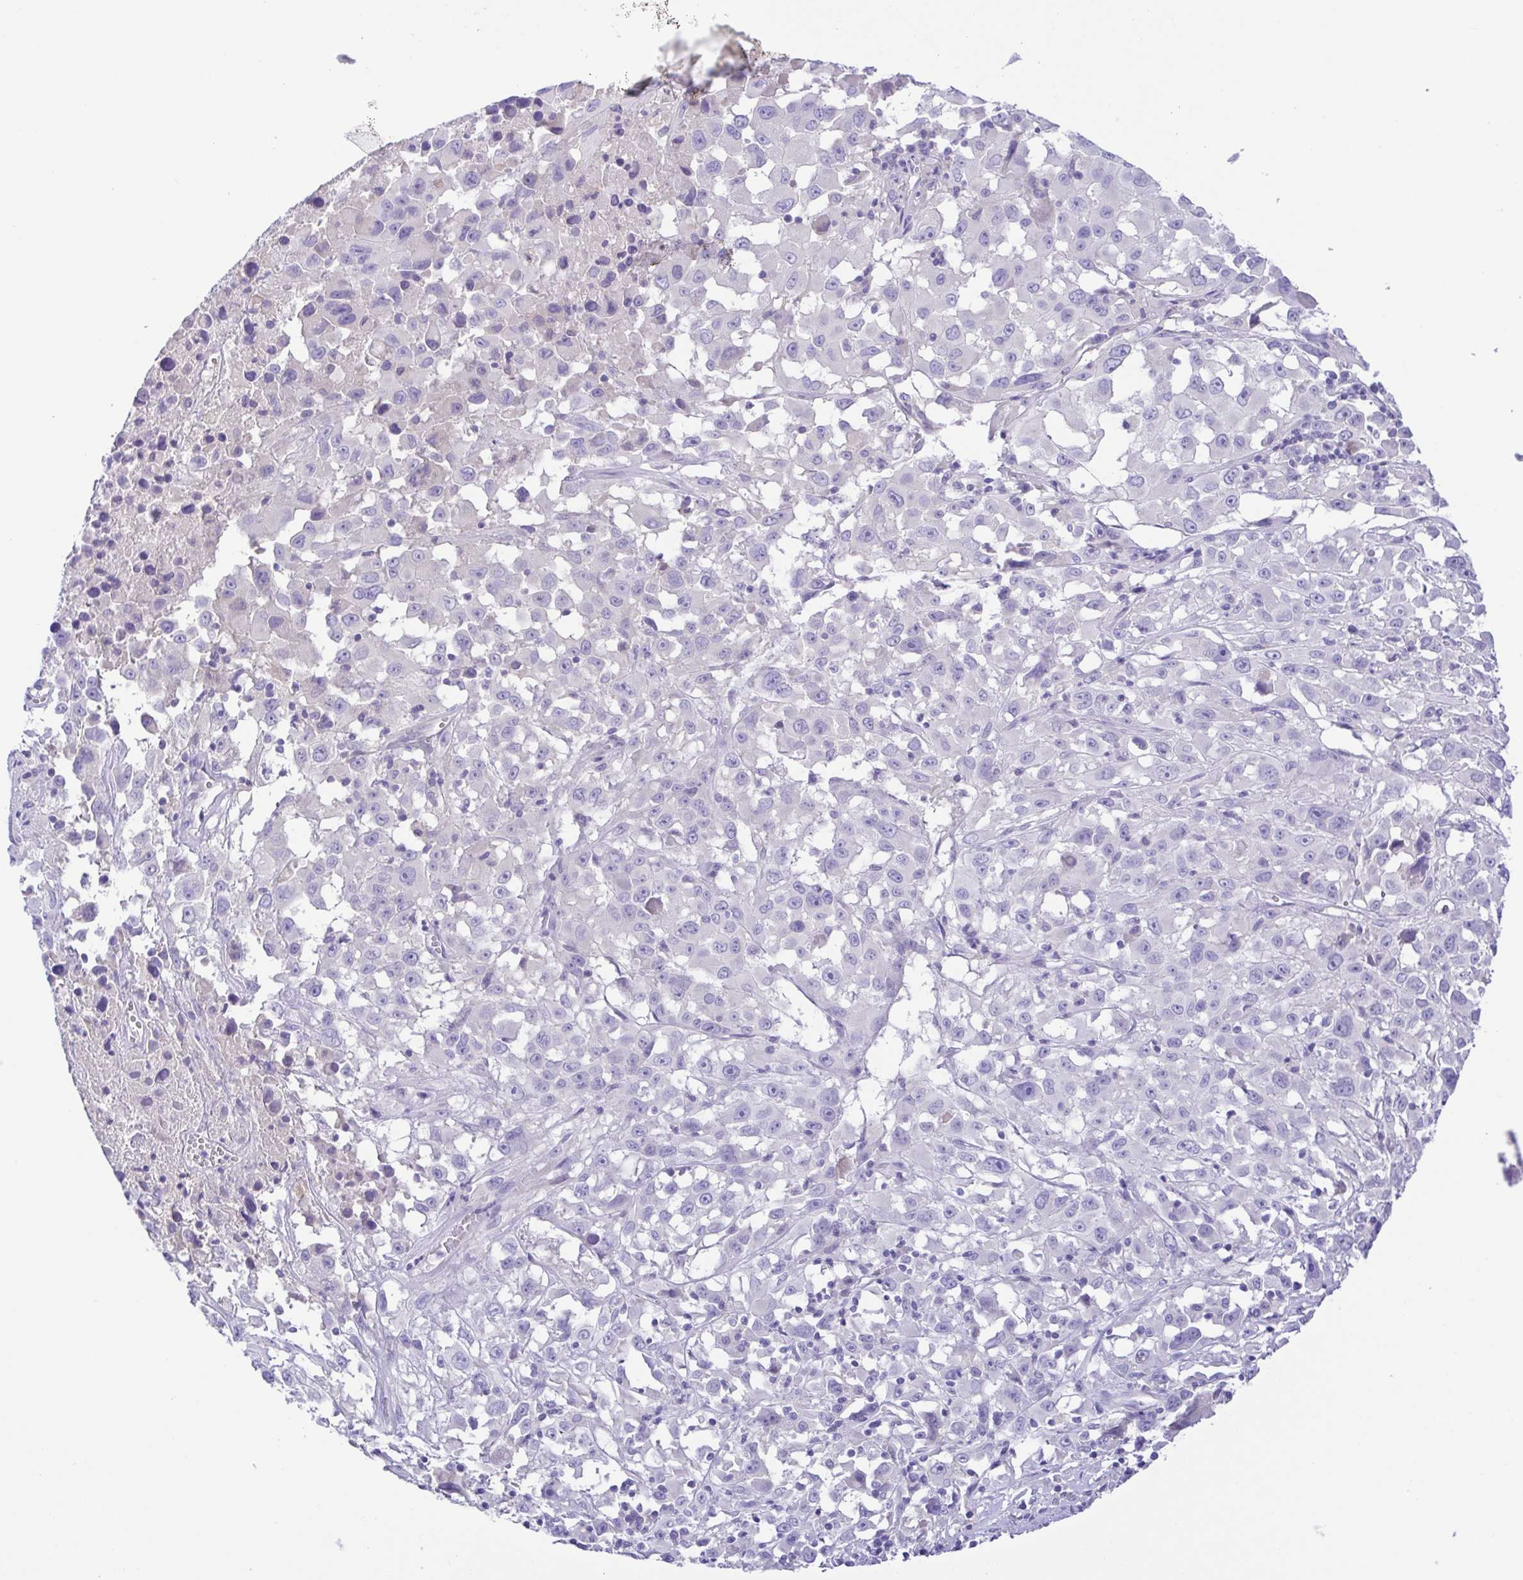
{"staining": {"intensity": "negative", "quantity": "none", "location": "none"}, "tissue": "melanoma", "cell_type": "Tumor cells", "image_type": "cancer", "snomed": [{"axis": "morphology", "description": "Malignant melanoma, Metastatic site"}, {"axis": "topography", "description": "Soft tissue"}], "caption": "Immunohistochemistry (IHC) micrograph of neoplastic tissue: human malignant melanoma (metastatic site) stained with DAB displays no significant protein staining in tumor cells.", "gene": "A1BG", "patient": {"sex": "male", "age": 50}}